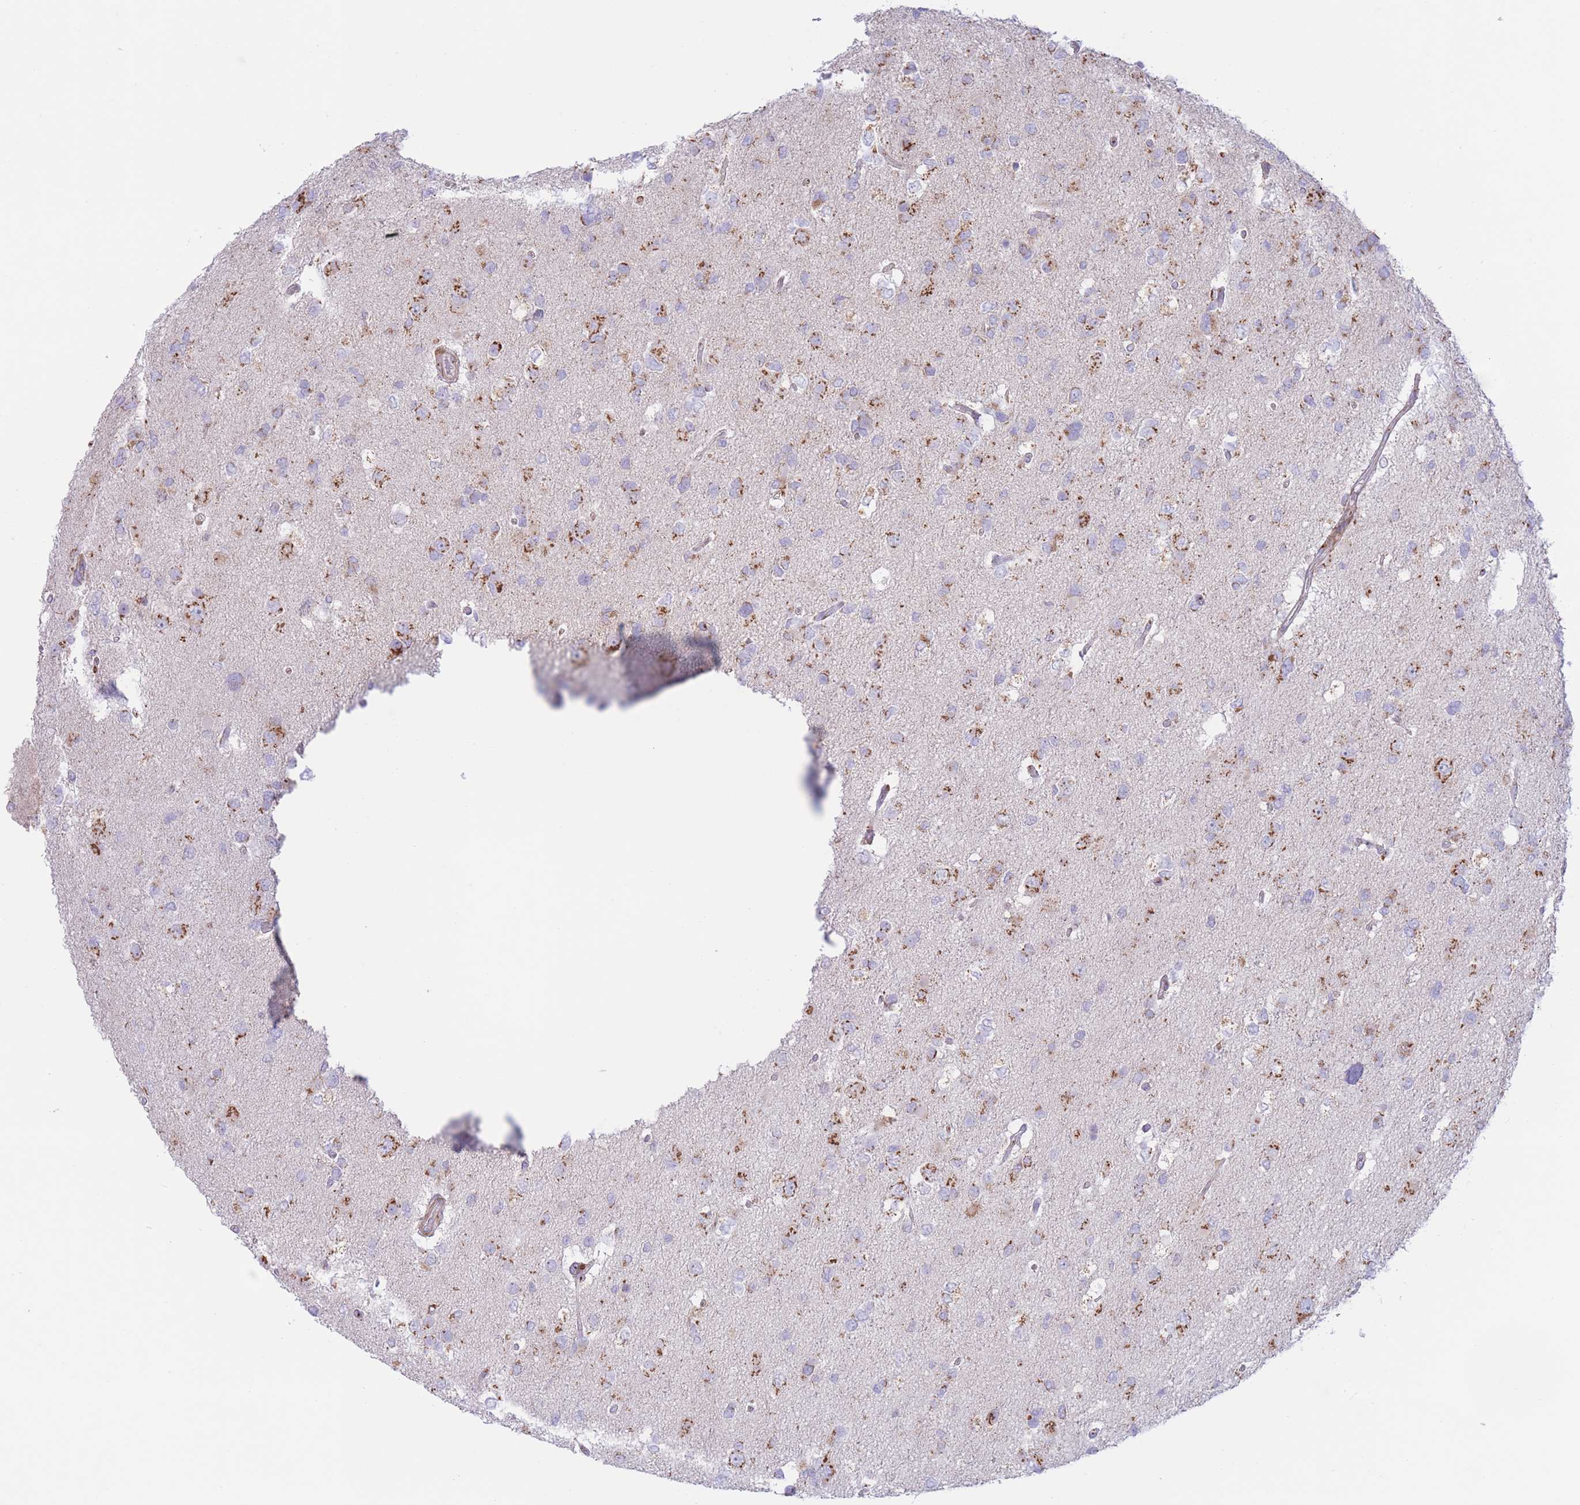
{"staining": {"intensity": "moderate", "quantity": "25%-75%", "location": "cytoplasmic/membranous"}, "tissue": "glioma", "cell_type": "Tumor cells", "image_type": "cancer", "snomed": [{"axis": "morphology", "description": "Glioma, malignant, High grade"}, {"axis": "topography", "description": "Brain"}], "caption": "Immunohistochemistry (IHC) (DAB) staining of glioma demonstrates moderate cytoplasmic/membranous protein positivity in about 25%-75% of tumor cells.", "gene": "MPND", "patient": {"sex": "male", "age": 53}}